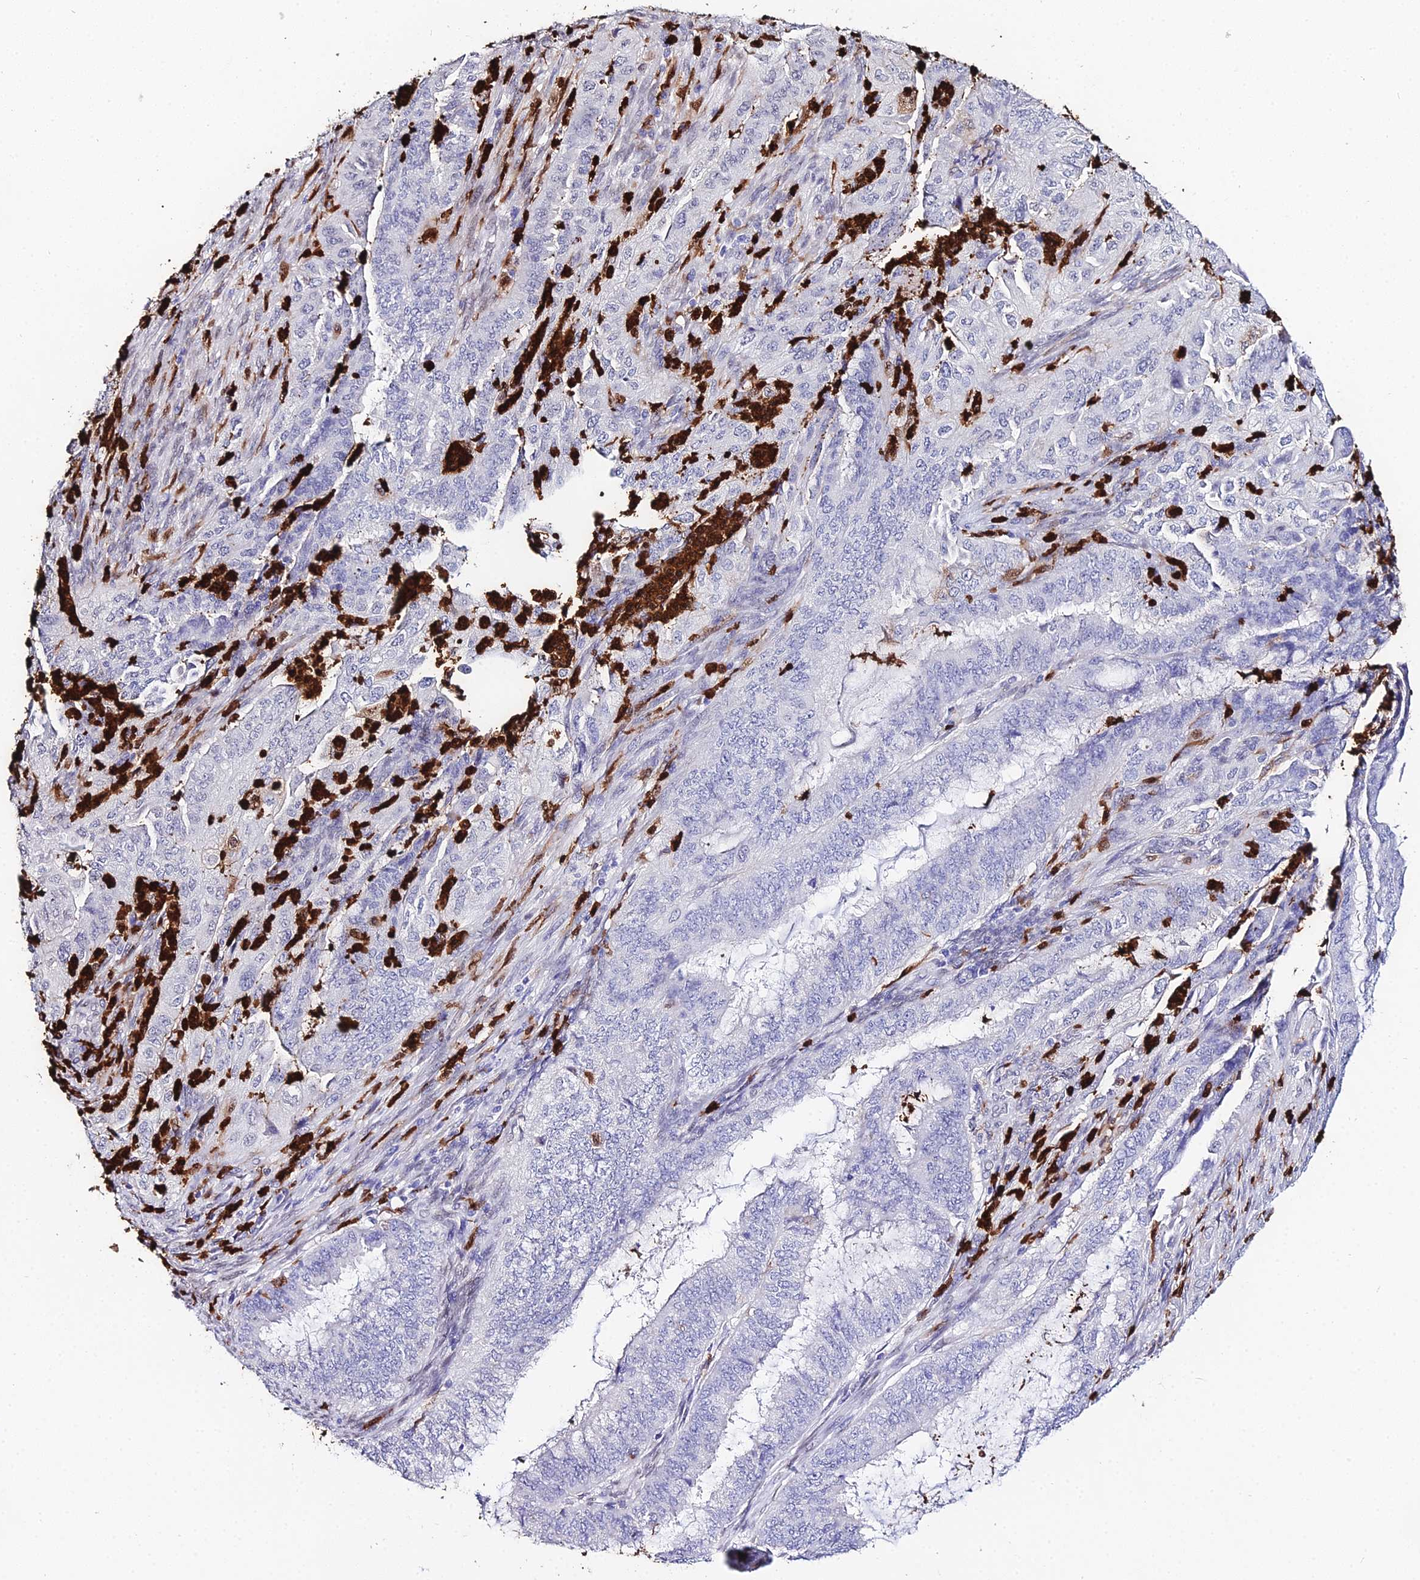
{"staining": {"intensity": "negative", "quantity": "none", "location": "none"}, "tissue": "endometrial cancer", "cell_type": "Tumor cells", "image_type": "cancer", "snomed": [{"axis": "morphology", "description": "Adenocarcinoma, NOS"}, {"axis": "topography", "description": "Endometrium"}], "caption": "The image exhibits no significant expression in tumor cells of endometrial cancer (adenocarcinoma). Brightfield microscopy of immunohistochemistry (IHC) stained with DAB (brown) and hematoxylin (blue), captured at high magnification.", "gene": "MCM10", "patient": {"sex": "female", "age": 51}}